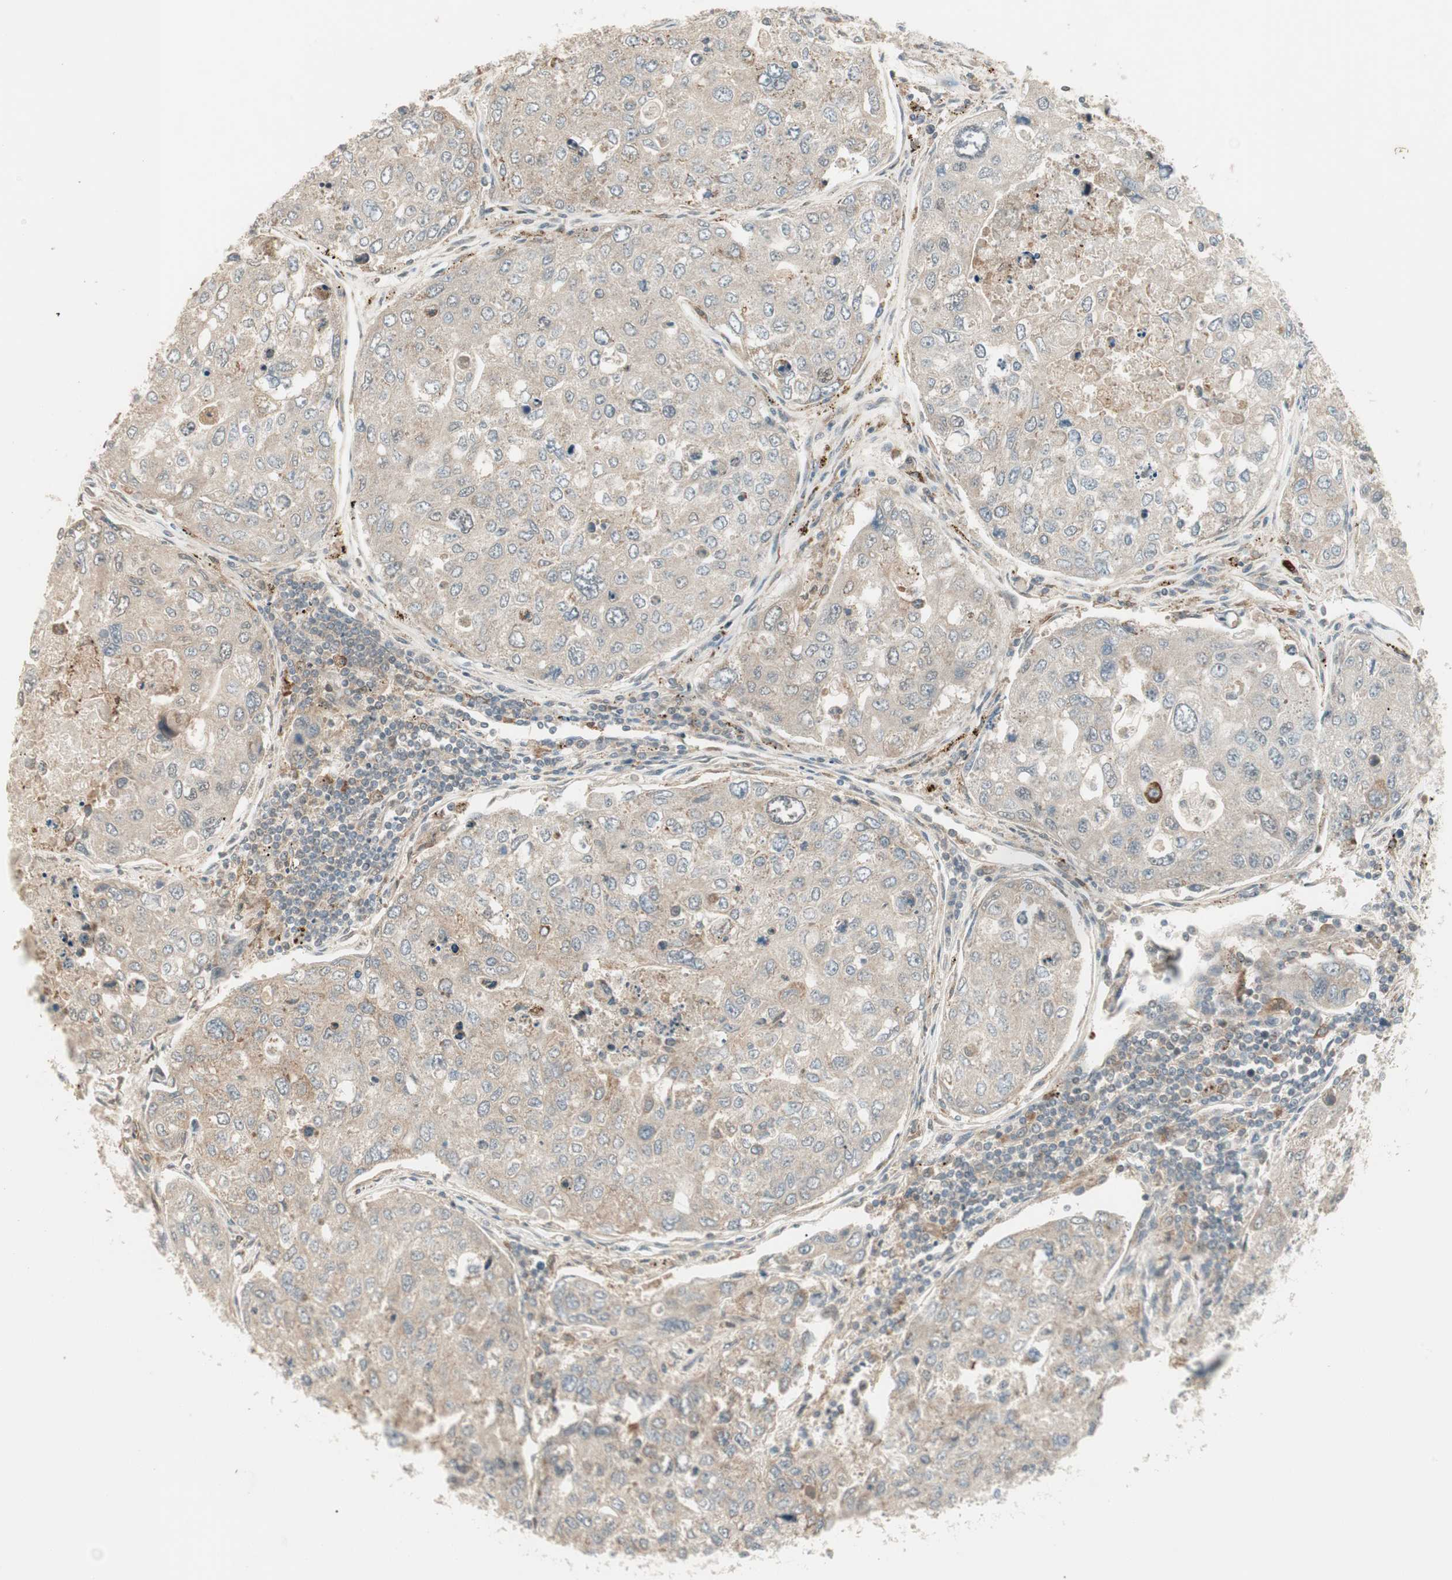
{"staining": {"intensity": "negative", "quantity": "none", "location": "none"}, "tissue": "urothelial cancer", "cell_type": "Tumor cells", "image_type": "cancer", "snomed": [{"axis": "morphology", "description": "Urothelial carcinoma, High grade"}, {"axis": "topography", "description": "Lymph node"}, {"axis": "topography", "description": "Urinary bladder"}], "caption": "DAB immunohistochemical staining of urothelial carcinoma (high-grade) exhibits no significant expression in tumor cells.", "gene": "SFRP1", "patient": {"sex": "male", "age": 51}}